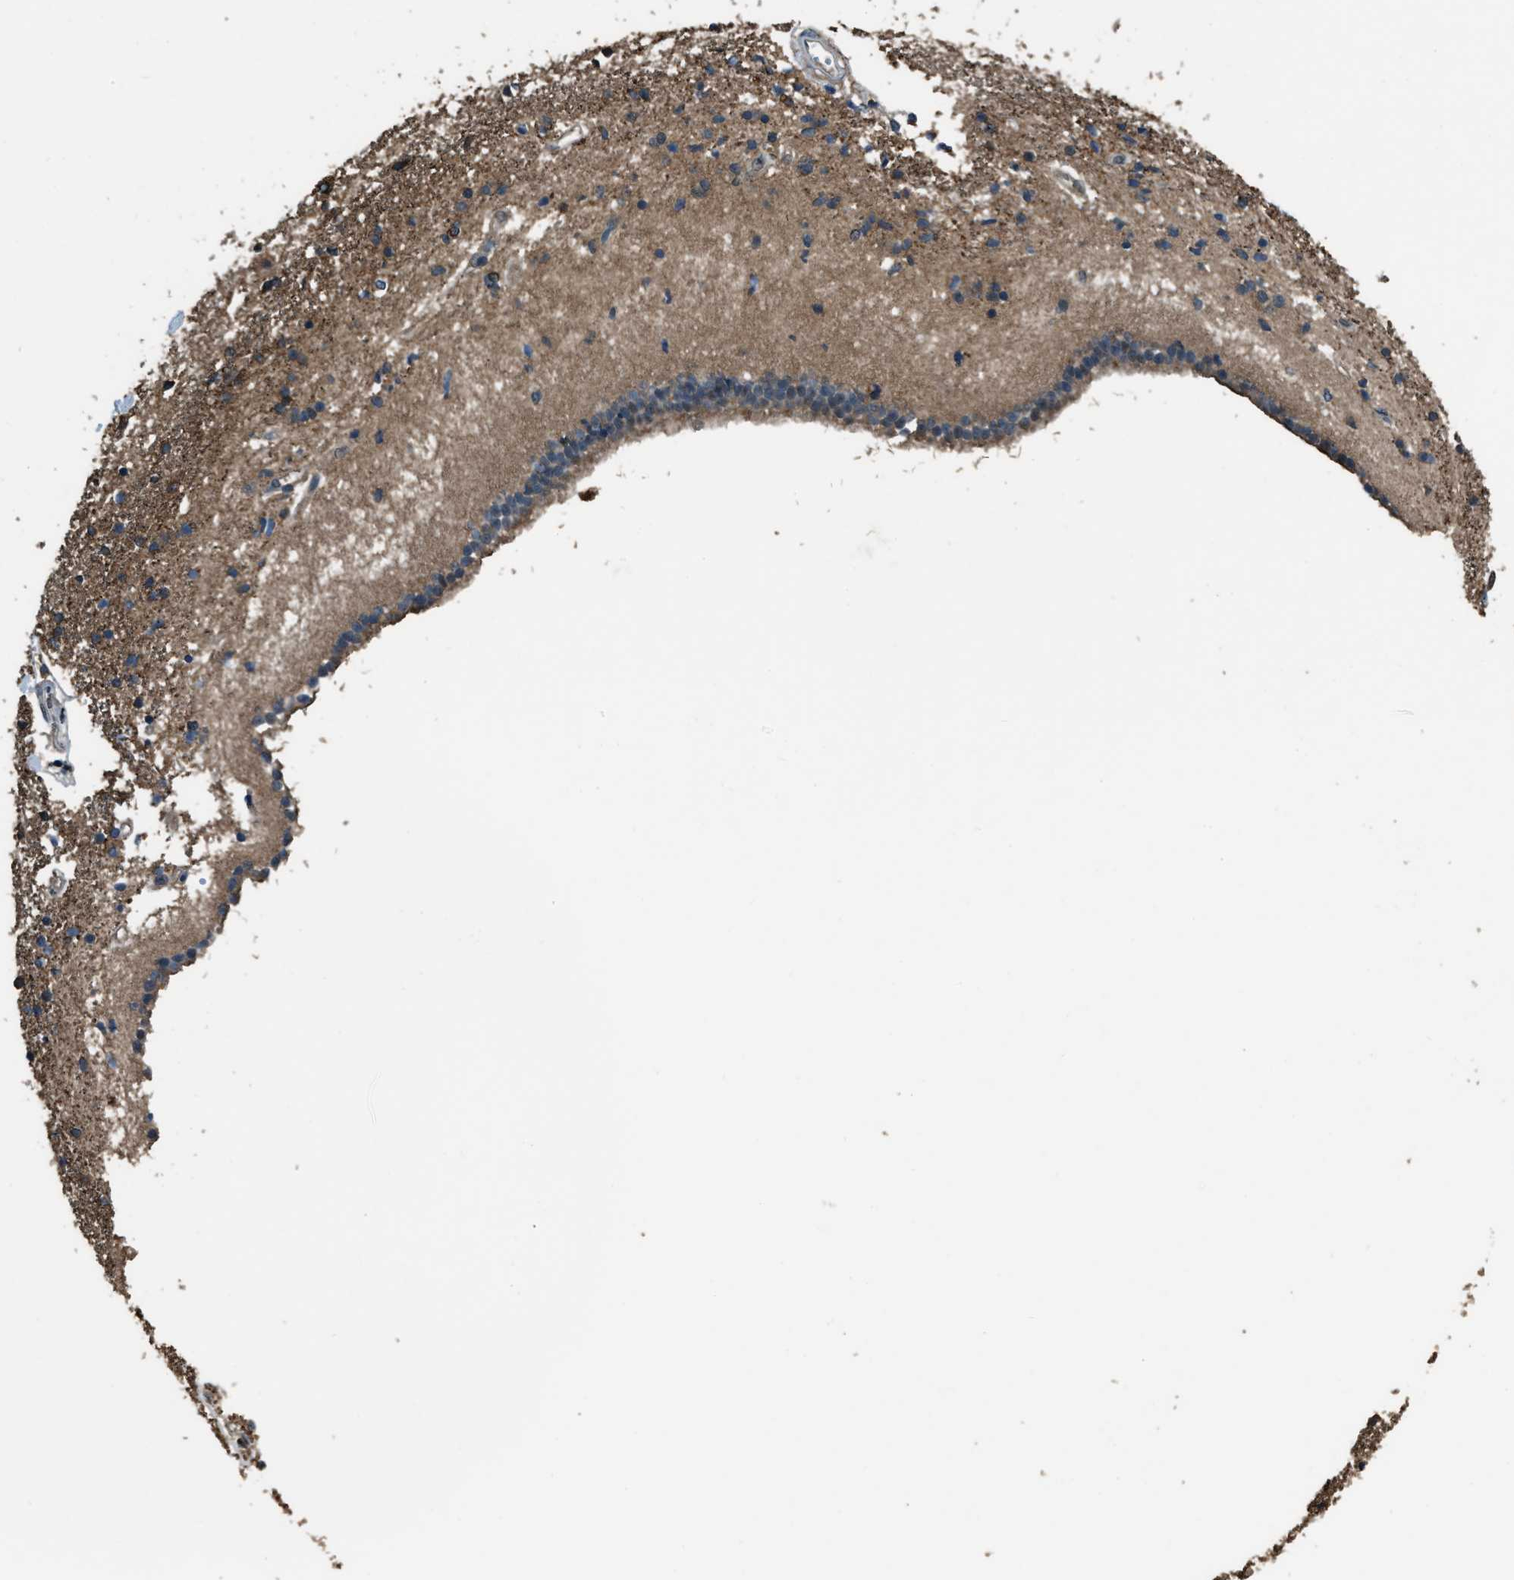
{"staining": {"intensity": "moderate", "quantity": ">75%", "location": "cytoplasmic/membranous"}, "tissue": "caudate", "cell_type": "Glial cells", "image_type": "normal", "snomed": [{"axis": "morphology", "description": "Normal tissue, NOS"}, {"axis": "topography", "description": "Lateral ventricle wall"}], "caption": "There is medium levels of moderate cytoplasmic/membranous positivity in glial cells of normal caudate, as demonstrated by immunohistochemical staining (brown color).", "gene": "NUDCD3", "patient": {"sex": "male", "age": 45}}